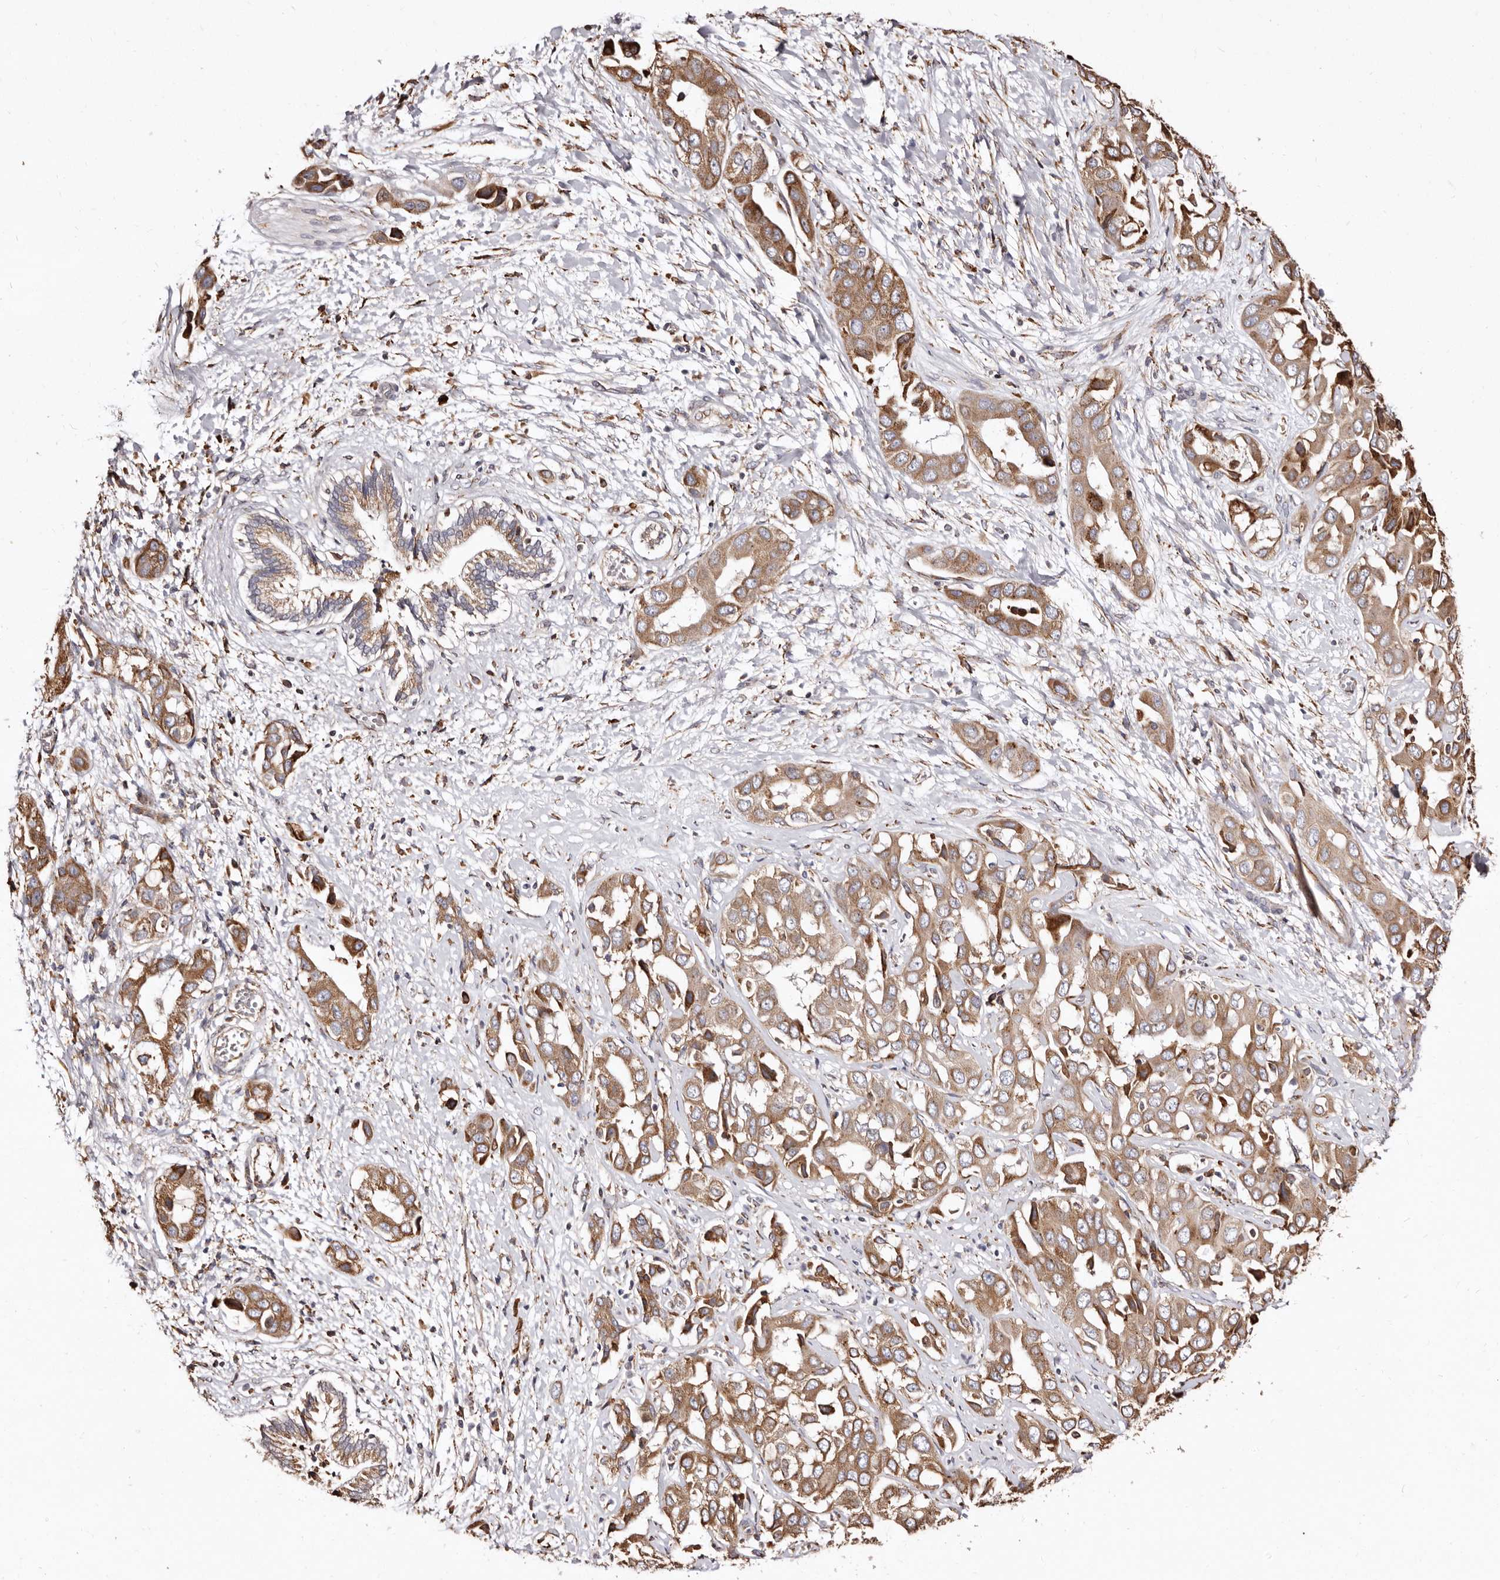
{"staining": {"intensity": "moderate", "quantity": ">75%", "location": "cytoplasmic/membranous"}, "tissue": "liver cancer", "cell_type": "Tumor cells", "image_type": "cancer", "snomed": [{"axis": "morphology", "description": "Cholangiocarcinoma"}, {"axis": "topography", "description": "Liver"}], "caption": "Protein staining by immunohistochemistry (IHC) exhibits moderate cytoplasmic/membranous positivity in about >75% of tumor cells in cholangiocarcinoma (liver).", "gene": "ACBD6", "patient": {"sex": "female", "age": 52}}